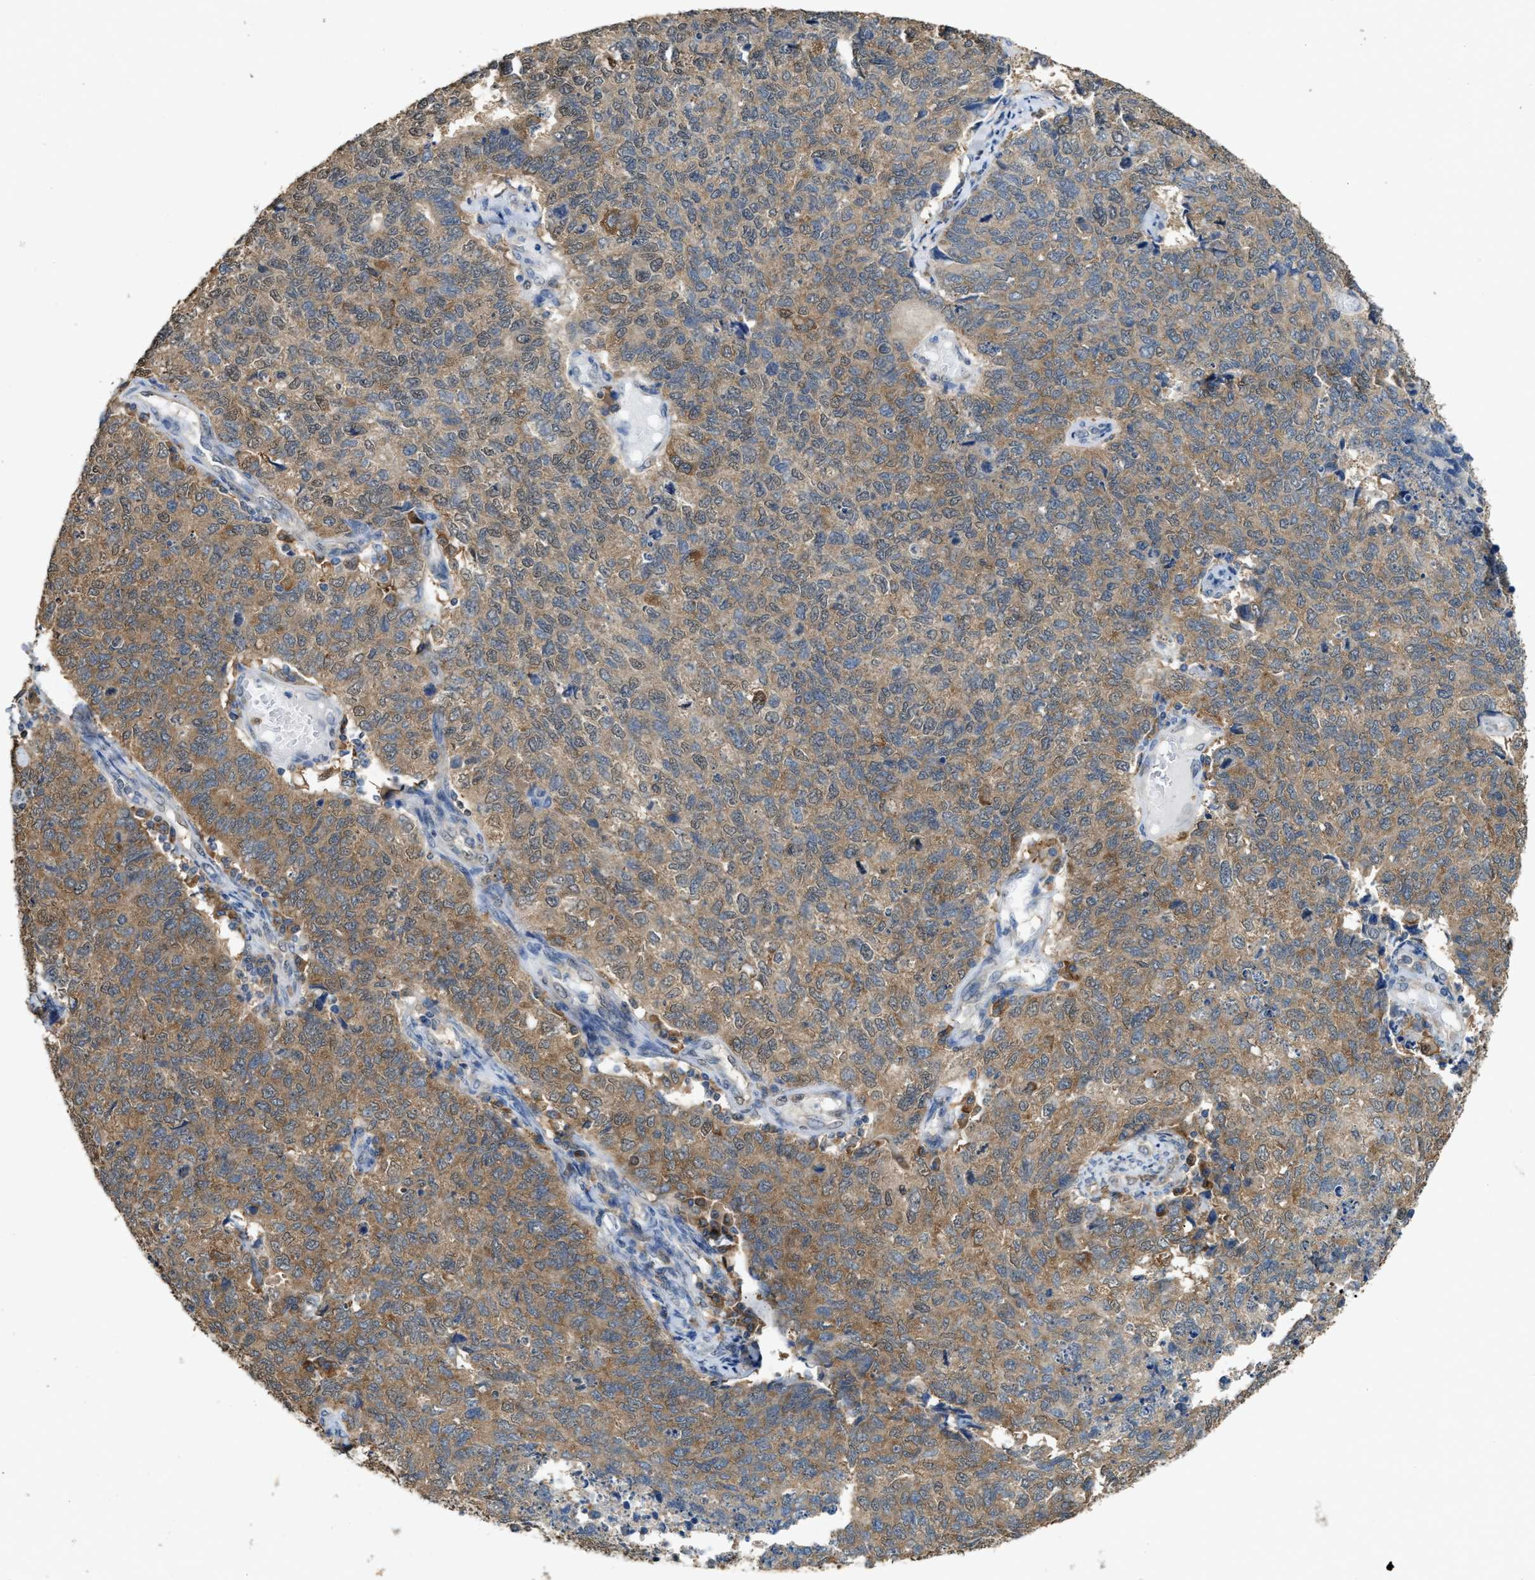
{"staining": {"intensity": "moderate", "quantity": ">75%", "location": "cytoplasmic/membranous"}, "tissue": "cervical cancer", "cell_type": "Tumor cells", "image_type": "cancer", "snomed": [{"axis": "morphology", "description": "Squamous cell carcinoma, NOS"}, {"axis": "topography", "description": "Cervix"}], "caption": "The micrograph exhibits immunohistochemical staining of squamous cell carcinoma (cervical). There is moderate cytoplasmic/membranous expression is identified in about >75% of tumor cells.", "gene": "GCN1", "patient": {"sex": "female", "age": 63}}